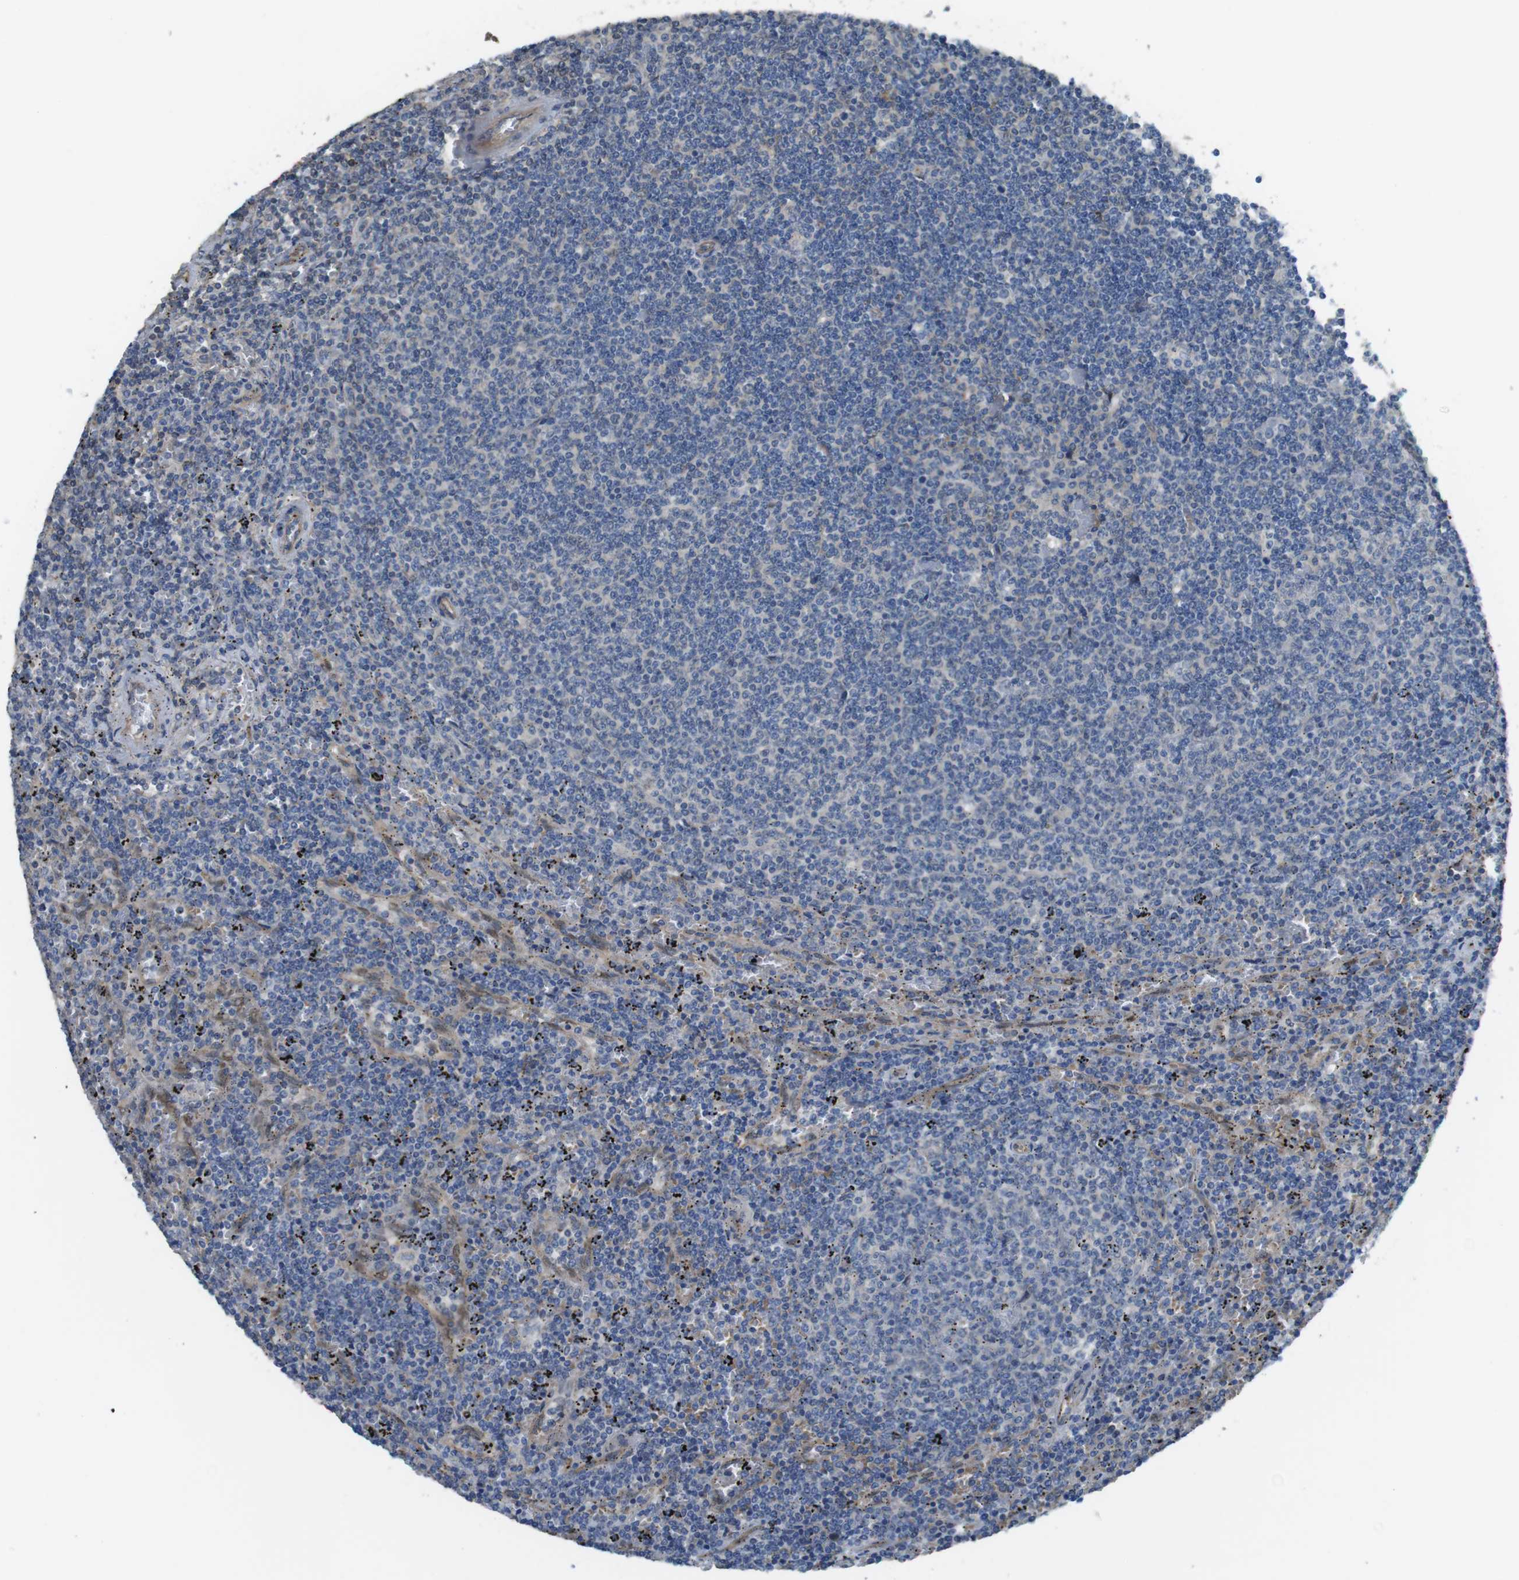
{"staining": {"intensity": "negative", "quantity": "none", "location": "none"}, "tissue": "lymphoma", "cell_type": "Tumor cells", "image_type": "cancer", "snomed": [{"axis": "morphology", "description": "Malignant lymphoma, non-Hodgkin's type, Low grade"}, {"axis": "topography", "description": "Spleen"}], "caption": "Immunohistochemical staining of human malignant lymphoma, non-Hodgkin's type (low-grade) reveals no significant positivity in tumor cells. (Immunohistochemistry (ihc), brightfield microscopy, high magnification).", "gene": "ABHD15", "patient": {"sex": "female", "age": 50}}